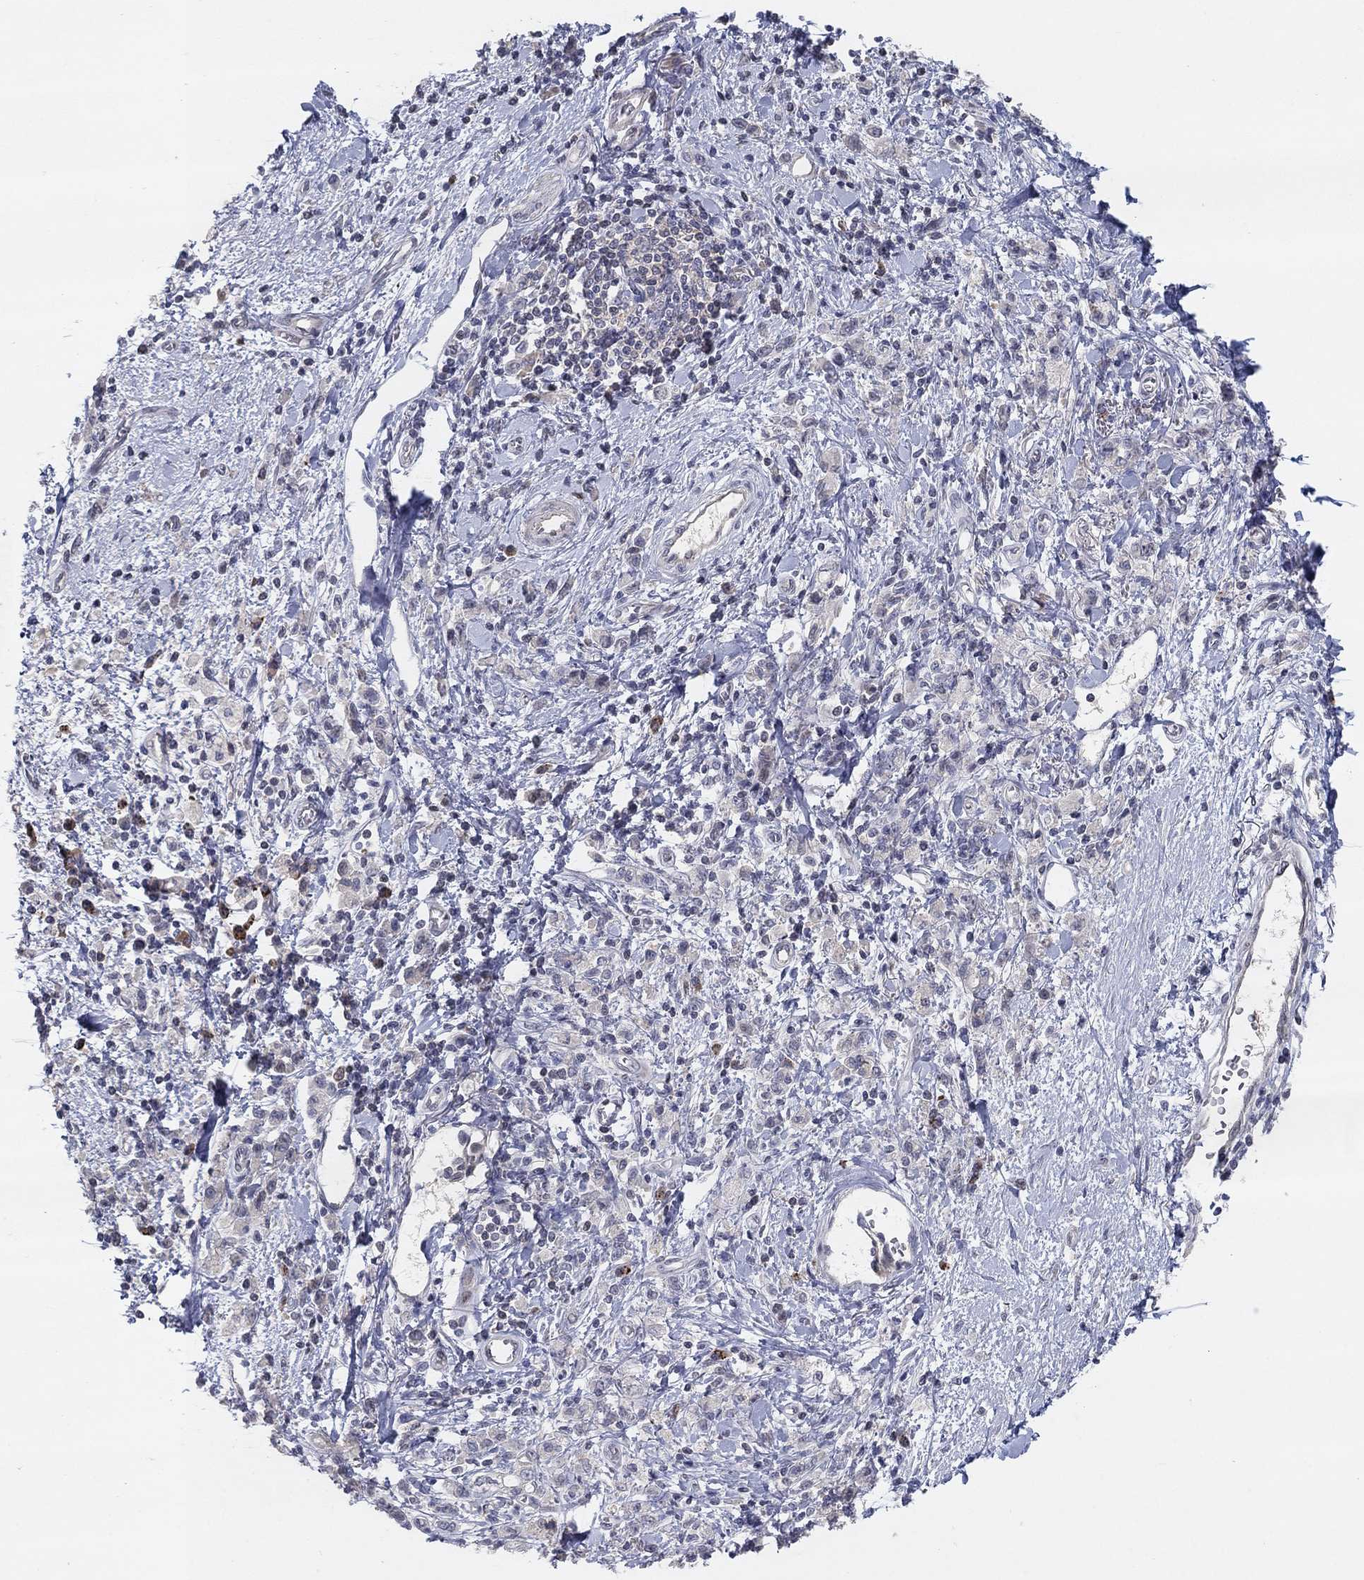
{"staining": {"intensity": "negative", "quantity": "none", "location": "none"}, "tissue": "stomach cancer", "cell_type": "Tumor cells", "image_type": "cancer", "snomed": [{"axis": "morphology", "description": "Adenocarcinoma, NOS"}, {"axis": "topography", "description": "Stomach"}], "caption": "High magnification brightfield microscopy of adenocarcinoma (stomach) stained with DAB (brown) and counterstained with hematoxylin (blue): tumor cells show no significant positivity. The staining is performed using DAB brown chromogen with nuclei counter-stained in using hematoxylin.", "gene": "AMN1", "patient": {"sex": "male", "age": 77}}